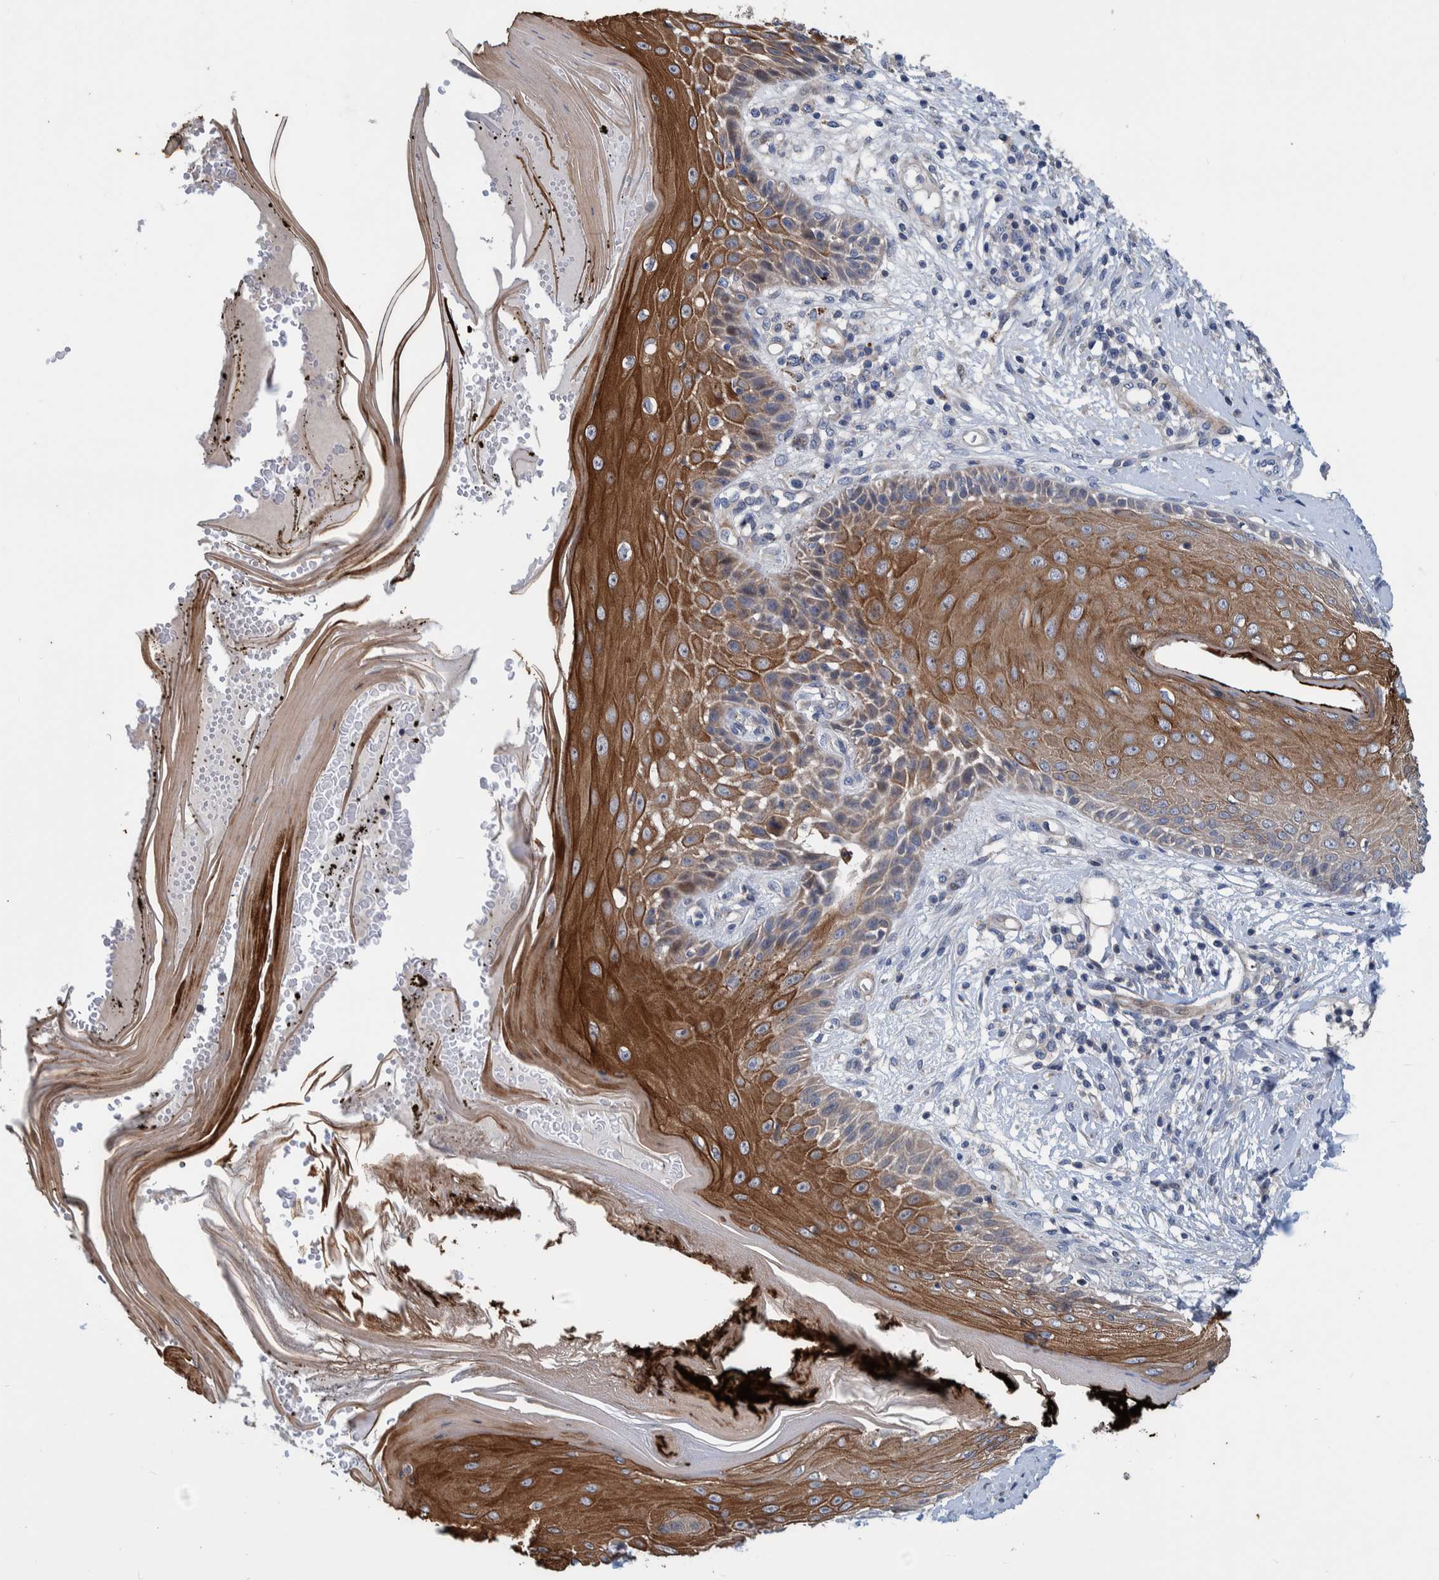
{"staining": {"intensity": "negative", "quantity": "none", "location": "none"}, "tissue": "skin", "cell_type": "Fibroblasts", "image_type": "normal", "snomed": [{"axis": "morphology", "description": "Normal tissue, NOS"}, {"axis": "topography", "description": "Skin"}, {"axis": "topography", "description": "Peripheral nerve tissue"}], "caption": "This is a micrograph of IHC staining of normal skin, which shows no expression in fibroblasts.", "gene": "MKS1", "patient": {"sex": "male", "age": 24}}